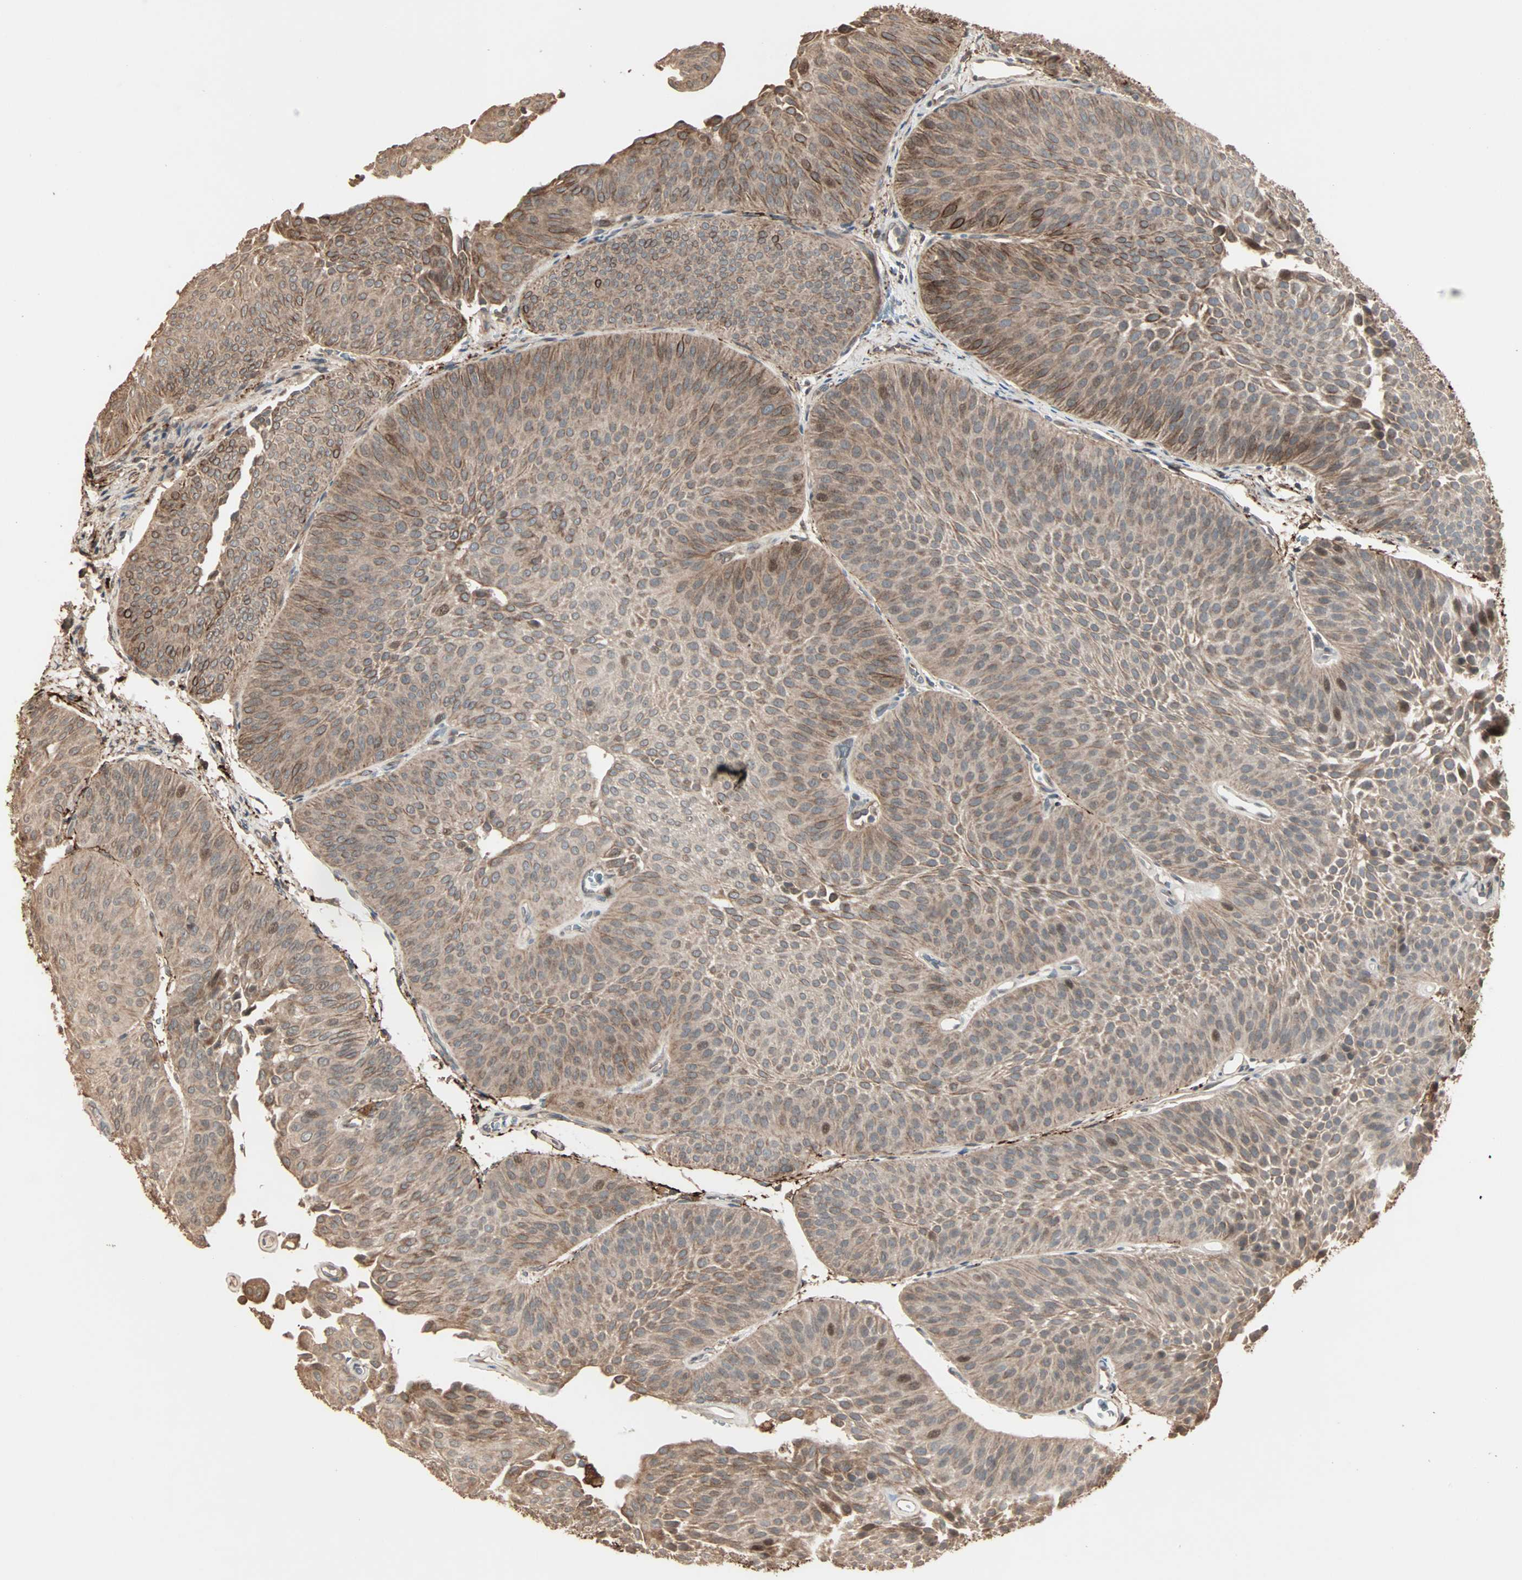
{"staining": {"intensity": "moderate", "quantity": ">75%", "location": "cytoplasmic/membranous"}, "tissue": "urothelial cancer", "cell_type": "Tumor cells", "image_type": "cancer", "snomed": [{"axis": "morphology", "description": "Urothelial carcinoma, Low grade"}, {"axis": "topography", "description": "Urinary bladder"}], "caption": "This photomicrograph displays immunohistochemistry (IHC) staining of human urothelial cancer, with medium moderate cytoplasmic/membranous staining in about >75% of tumor cells.", "gene": "CALCRL", "patient": {"sex": "female", "age": 60}}